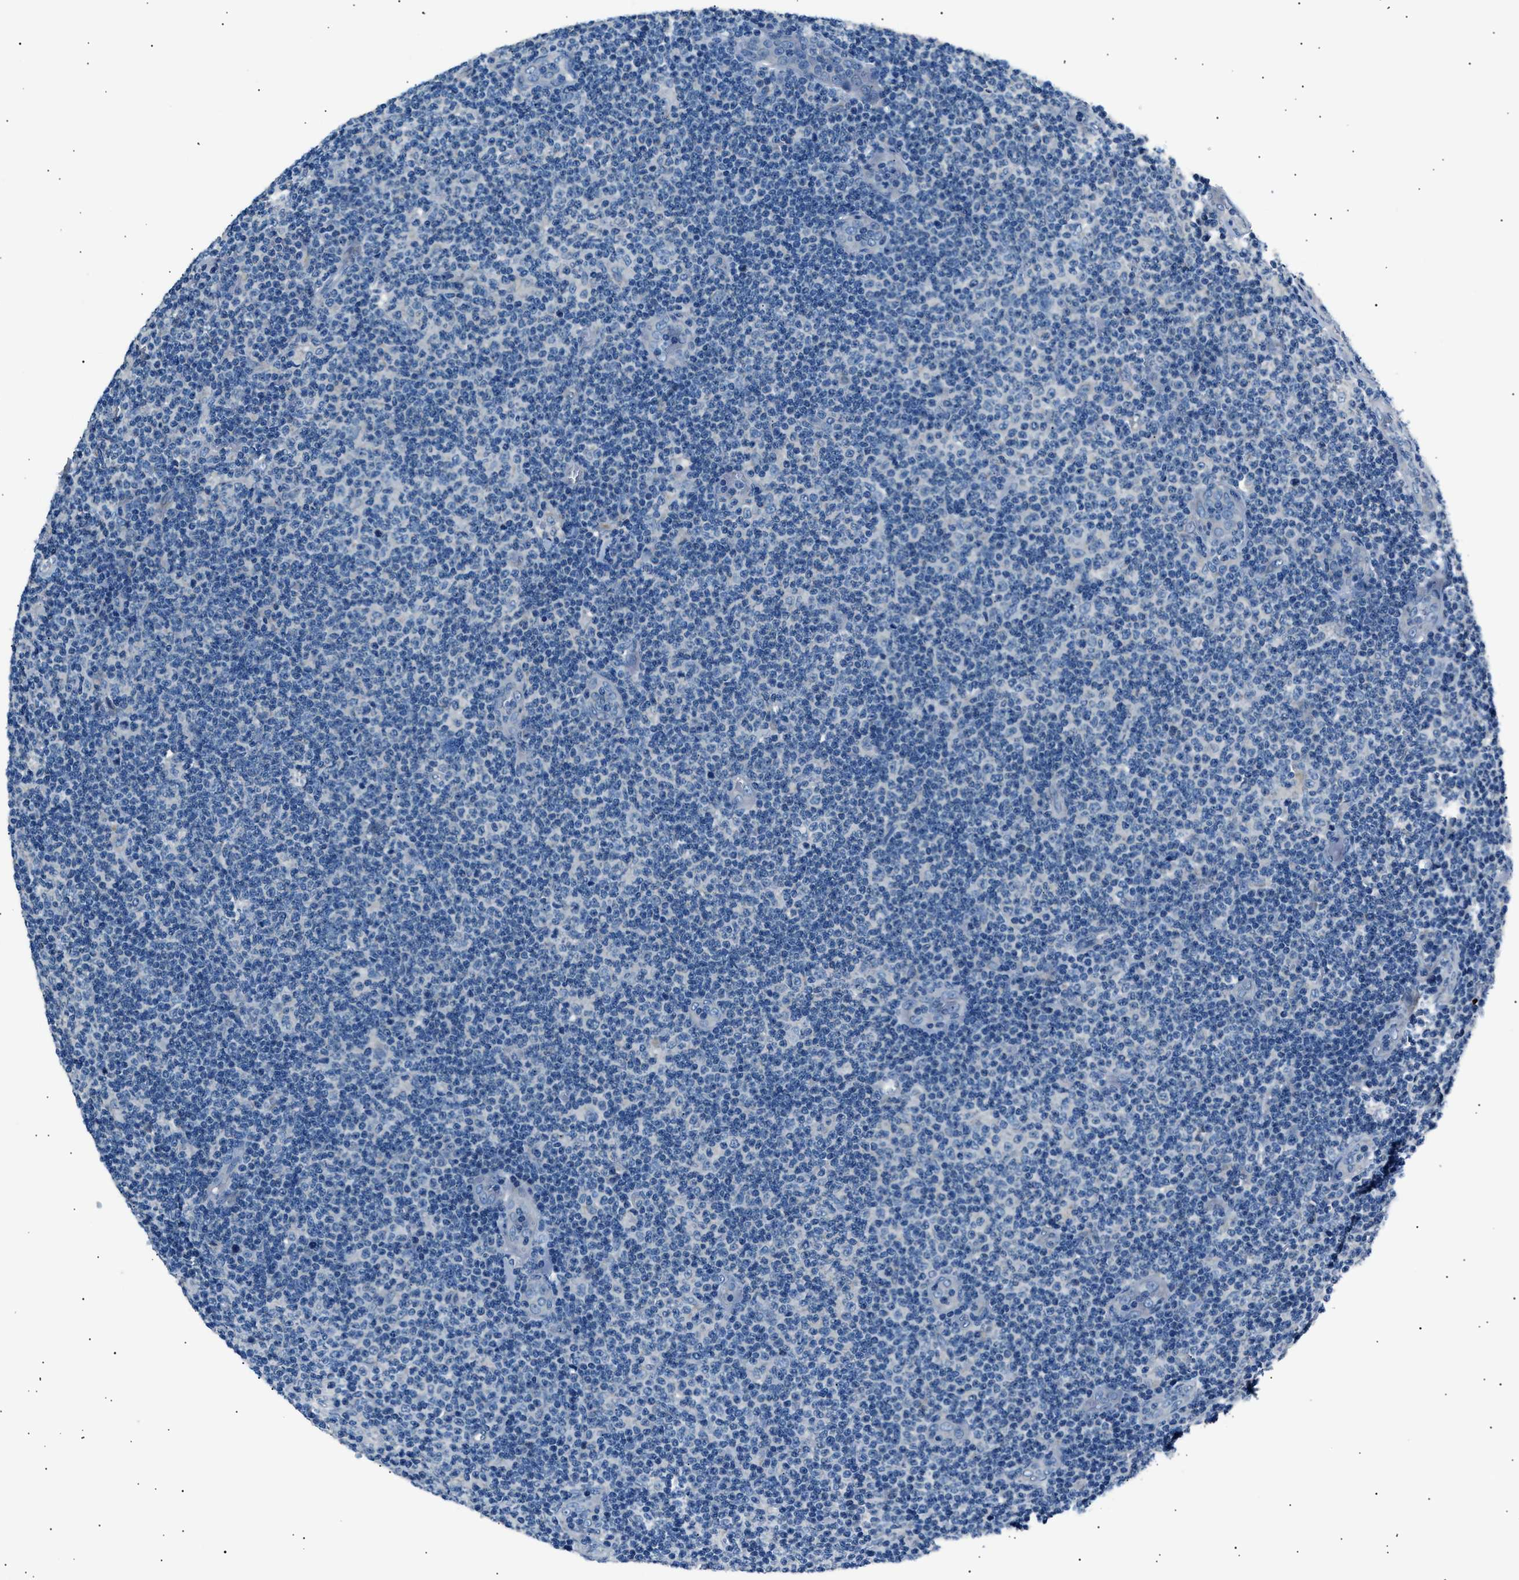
{"staining": {"intensity": "negative", "quantity": "none", "location": "none"}, "tissue": "lymphoma", "cell_type": "Tumor cells", "image_type": "cancer", "snomed": [{"axis": "morphology", "description": "Malignant lymphoma, non-Hodgkin's type, Low grade"}, {"axis": "topography", "description": "Lymph node"}], "caption": "Histopathology image shows no protein staining in tumor cells of malignant lymphoma, non-Hodgkin's type (low-grade) tissue.", "gene": "LRRC37B", "patient": {"sex": "male", "age": 83}}